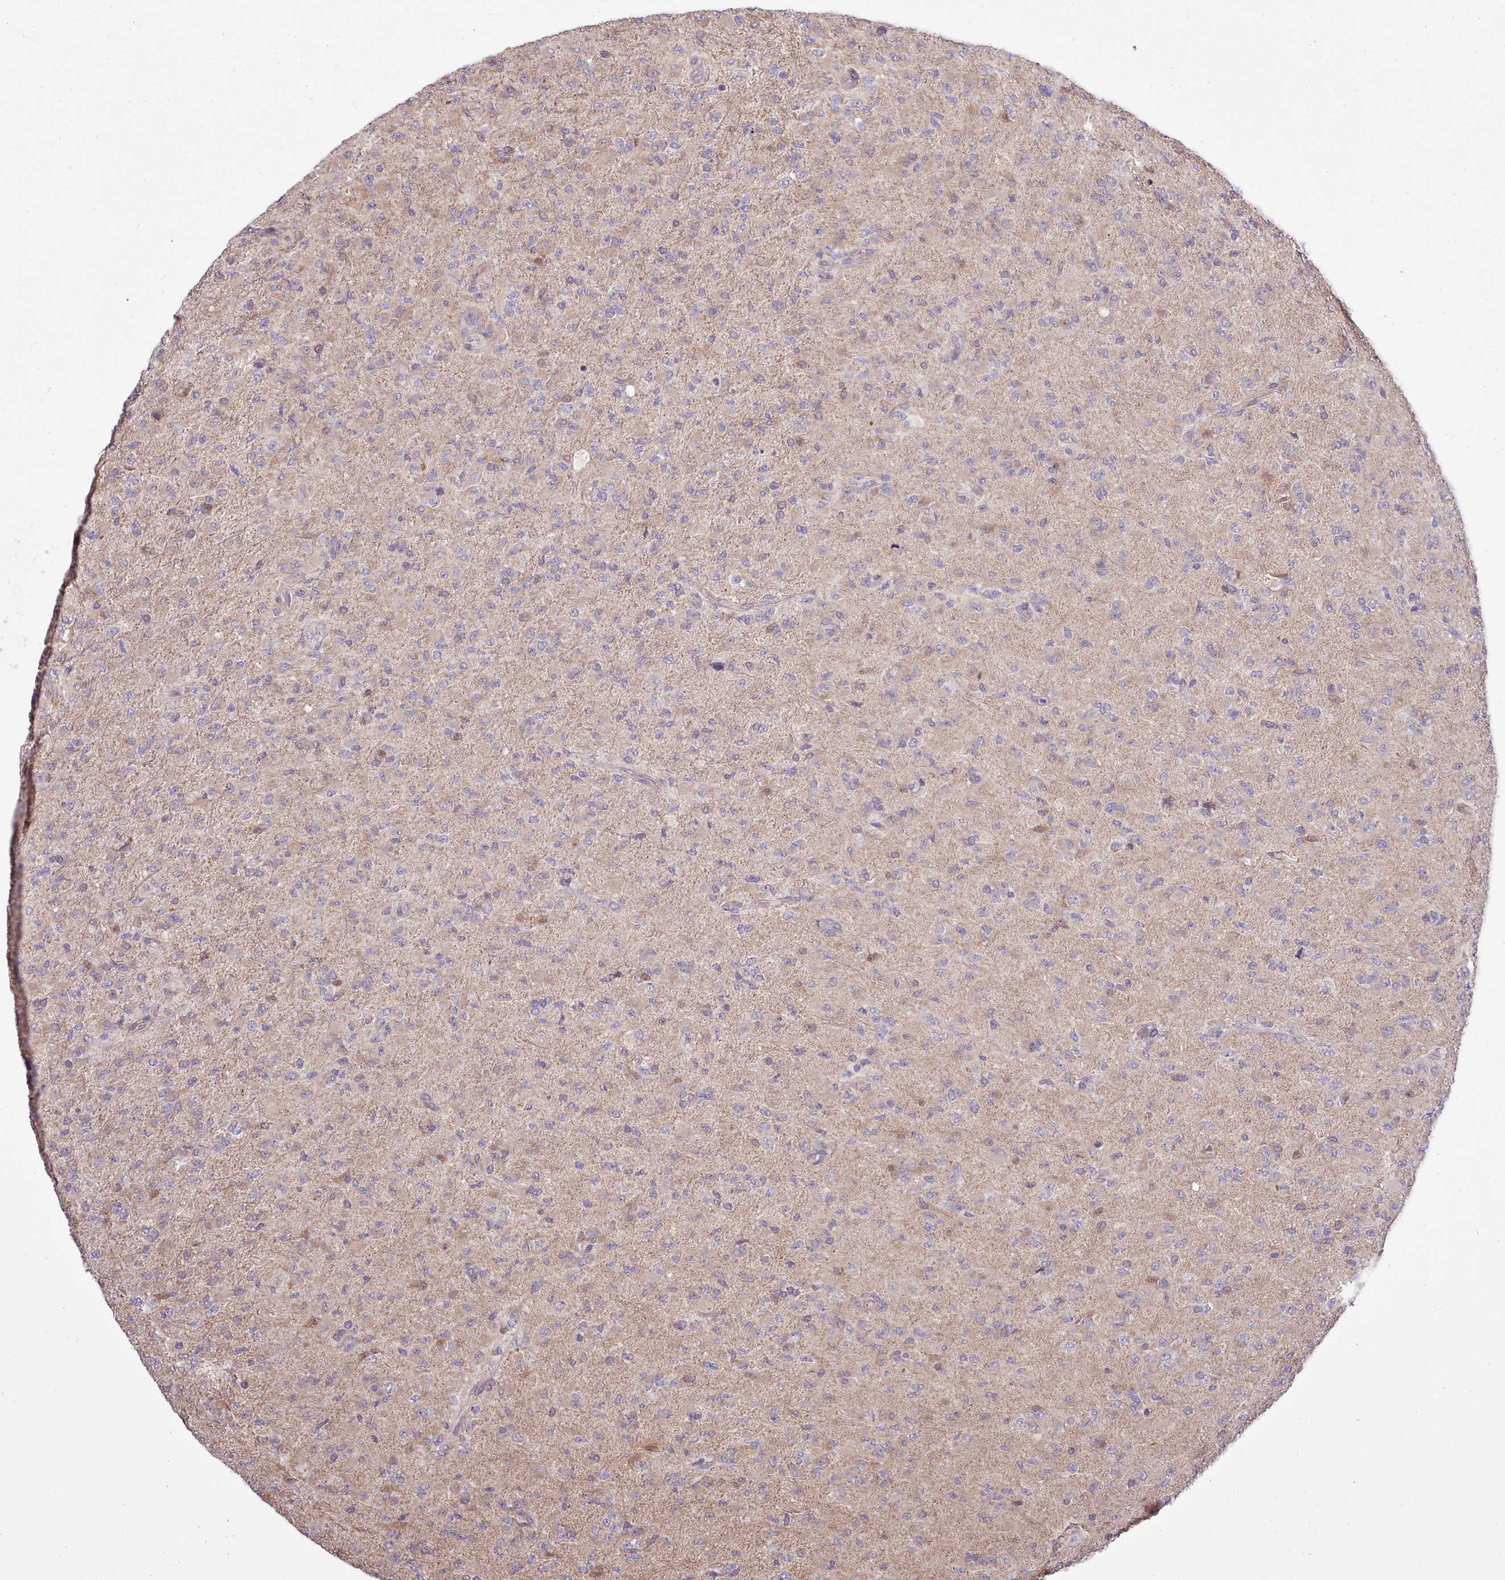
{"staining": {"intensity": "negative", "quantity": "none", "location": "none"}, "tissue": "glioma", "cell_type": "Tumor cells", "image_type": "cancer", "snomed": [{"axis": "morphology", "description": "Glioma, malignant, Low grade"}, {"axis": "topography", "description": "Brain"}], "caption": "High magnification brightfield microscopy of malignant glioma (low-grade) stained with DAB (brown) and counterstained with hematoxylin (blue): tumor cells show no significant staining. (DAB (3,3'-diaminobenzidine) immunohistochemistry (IHC), high magnification).", "gene": "ARL2BP", "patient": {"sex": "male", "age": 65}}